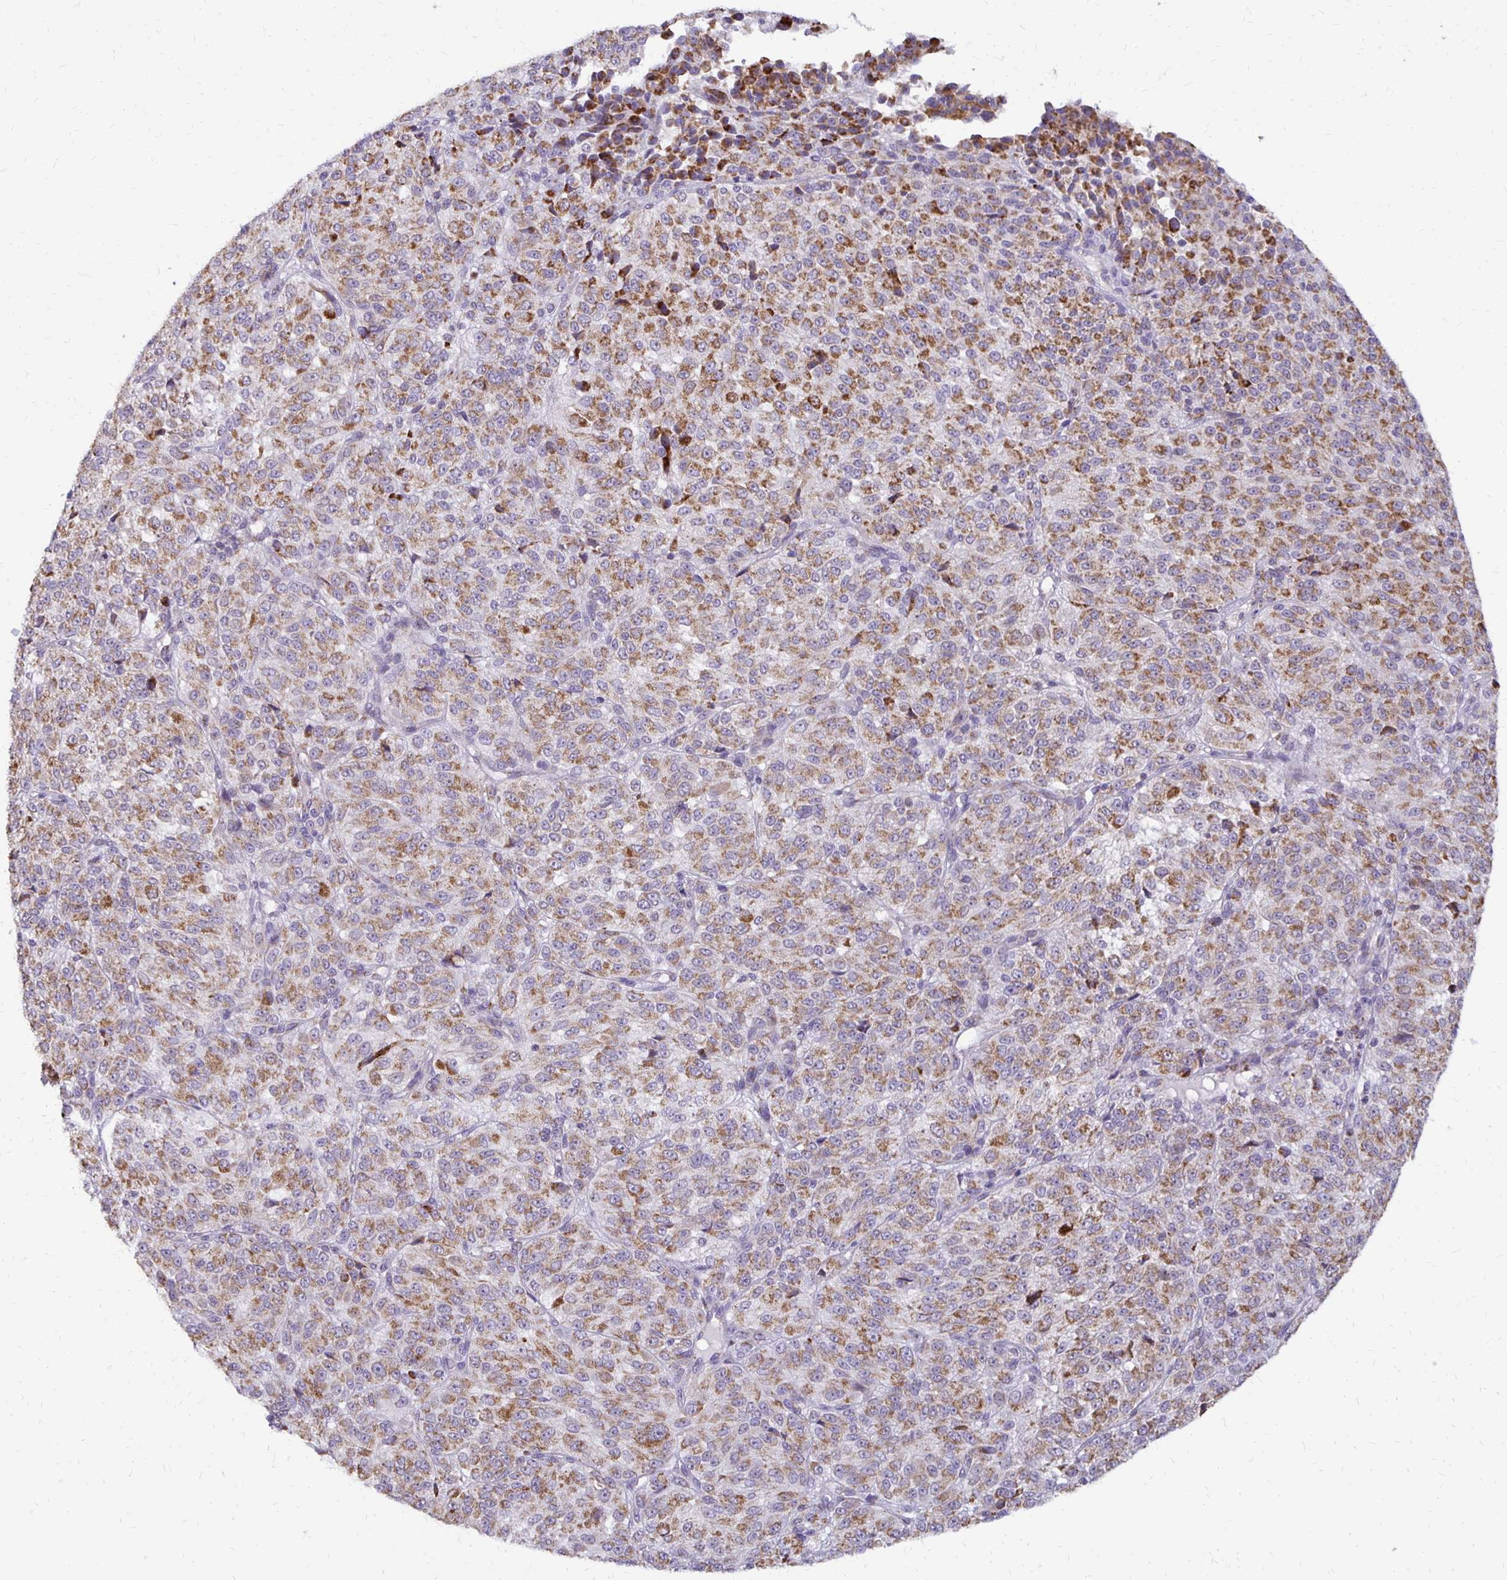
{"staining": {"intensity": "moderate", "quantity": ">75%", "location": "cytoplasmic/membranous"}, "tissue": "melanoma", "cell_type": "Tumor cells", "image_type": "cancer", "snomed": [{"axis": "morphology", "description": "Malignant melanoma, Metastatic site"}, {"axis": "topography", "description": "Brain"}], "caption": "IHC of human melanoma displays medium levels of moderate cytoplasmic/membranous staining in approximately >75% of tumor cells.", "gene": "IER3", "patient": {"sex": "female", "age": 56}}